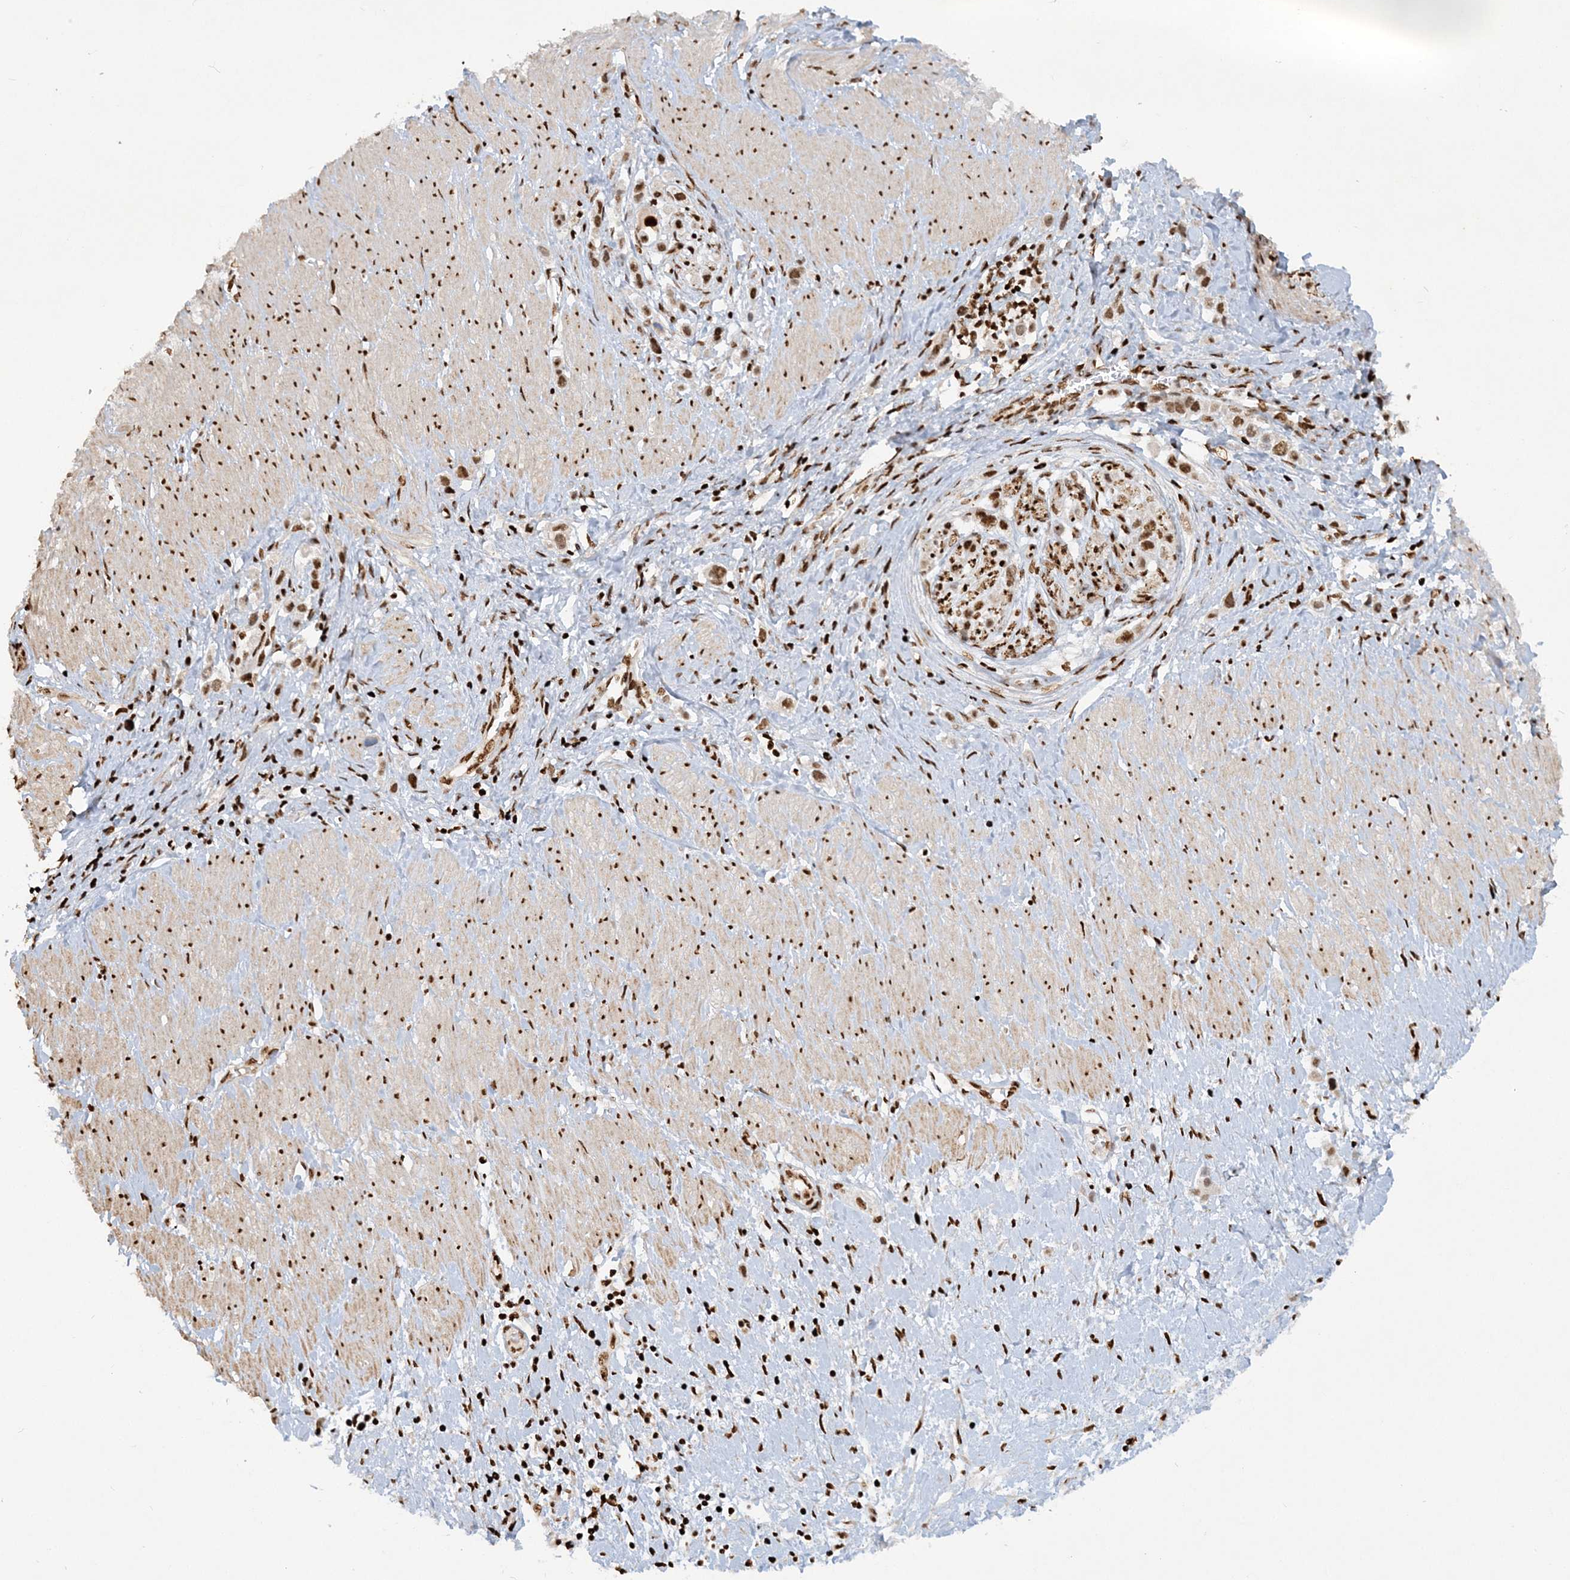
{"staining": {"intensity": "moderate", "quantity": ">75%", "location": "nuclear"}, "tissue": "stomach cancer", "cell_type": "Tumor cells", "image_type": "cancer", "snomed": [{"axis": "morphology", "description": "Normal tissue, NOS"}, {"axis": "morphology", "description": "Adenocarcinoma, NOS"}, {"axis": "topography", "description": "Stomach, upper"}, {"axis": "topography", "description": "Stomach"}], "caption": "Moderate nuclear staining is identified in about >75% of tumor cells in adenocarcinoma (stomach).", "gene": "DELE1", "patient": {"sex": "female", "age": 65}}